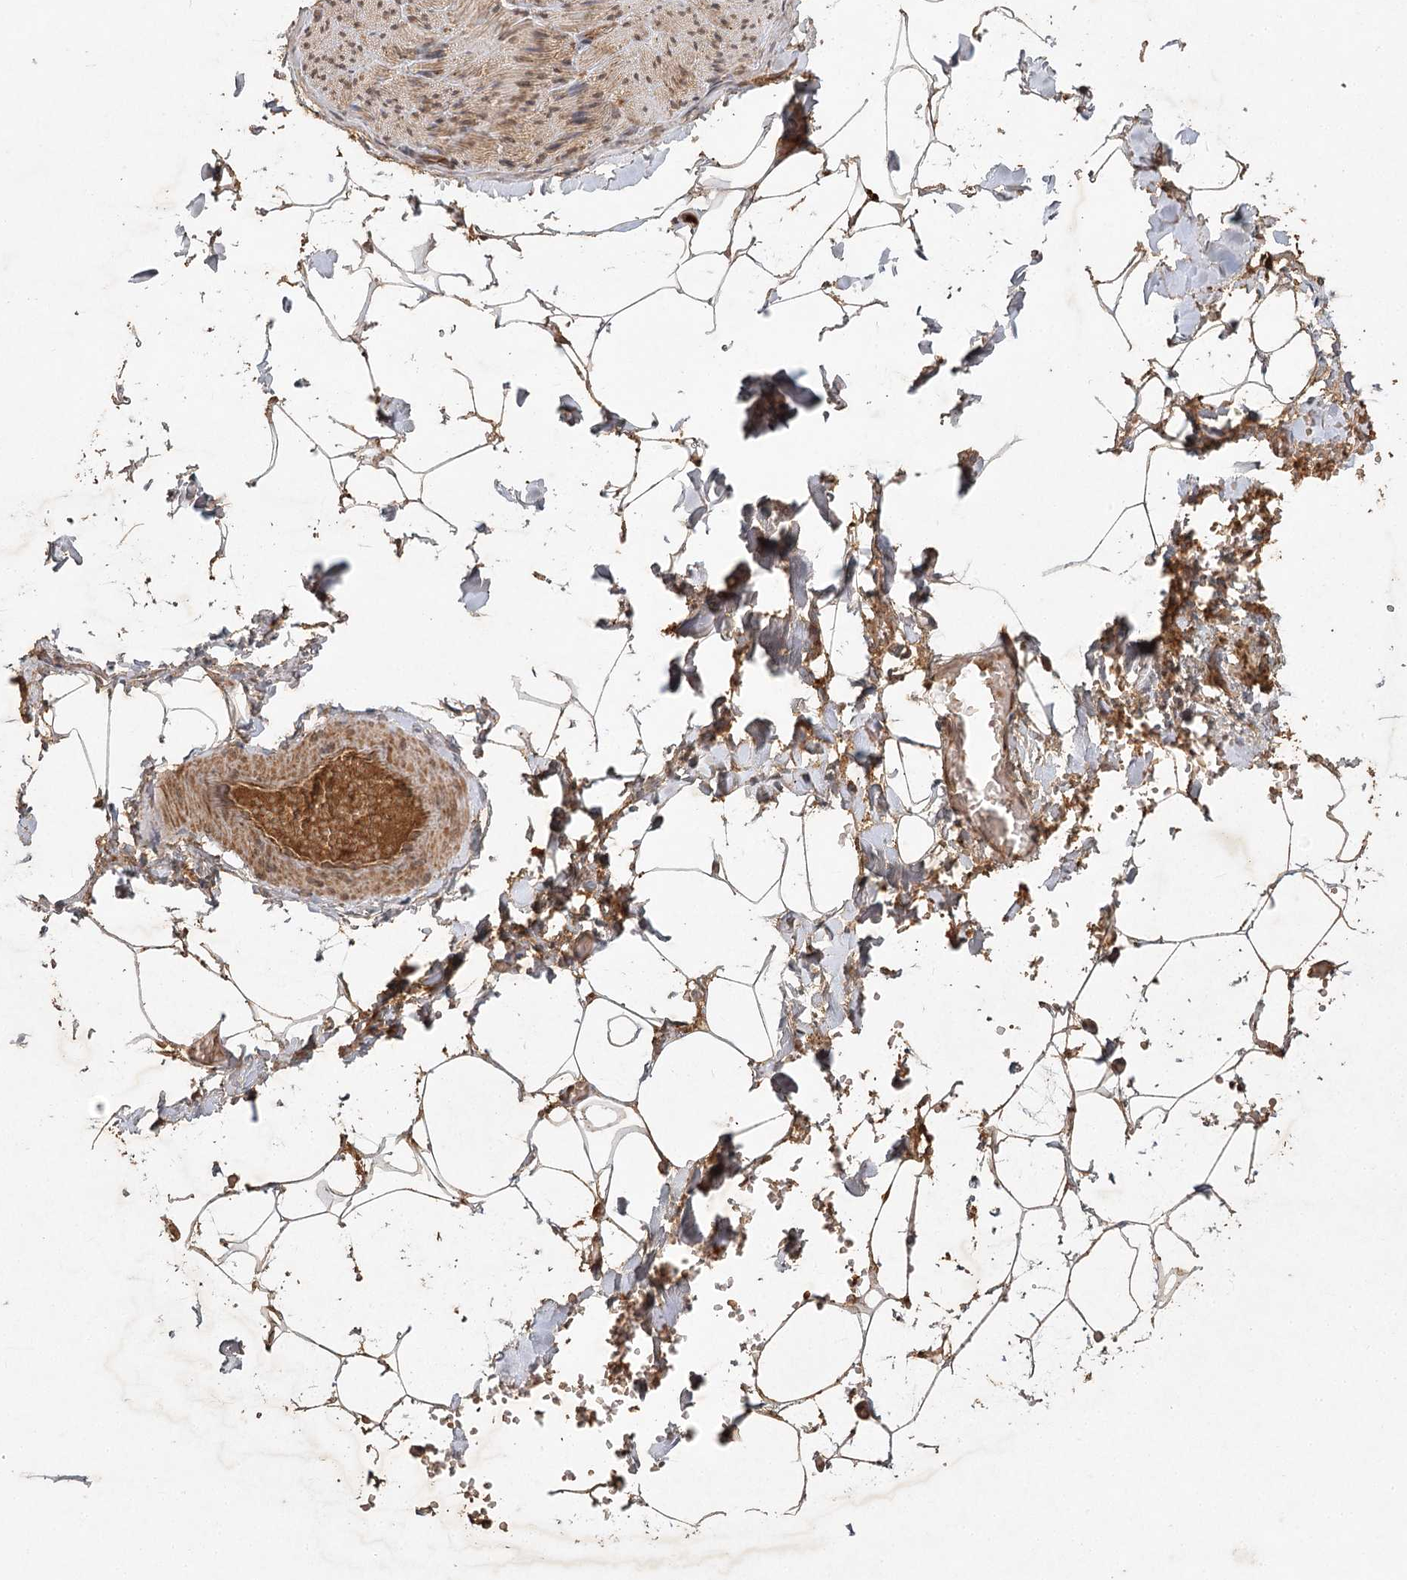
{"staining": {"intensity": "negative", "quantity": "none", "location": "none"}, "tissue": "adipose tissue", "cell_type": "Adipocytes", "image_type": "normal", "snomed": [{"axis": "morphology", "description": "Normal tissue, NOS"}, {"axis": "topography", "description": "Gallbladder"}, {"axis": "topography", "description": "Peripheral nerve tissue"}], "caption": "This is a micrograph of IHC staining of unremarkable adipose tissue, which shows no positivity in adipocytes.", "gene": "ARL13A", "patient": {"sex": "male", "age": 38}}